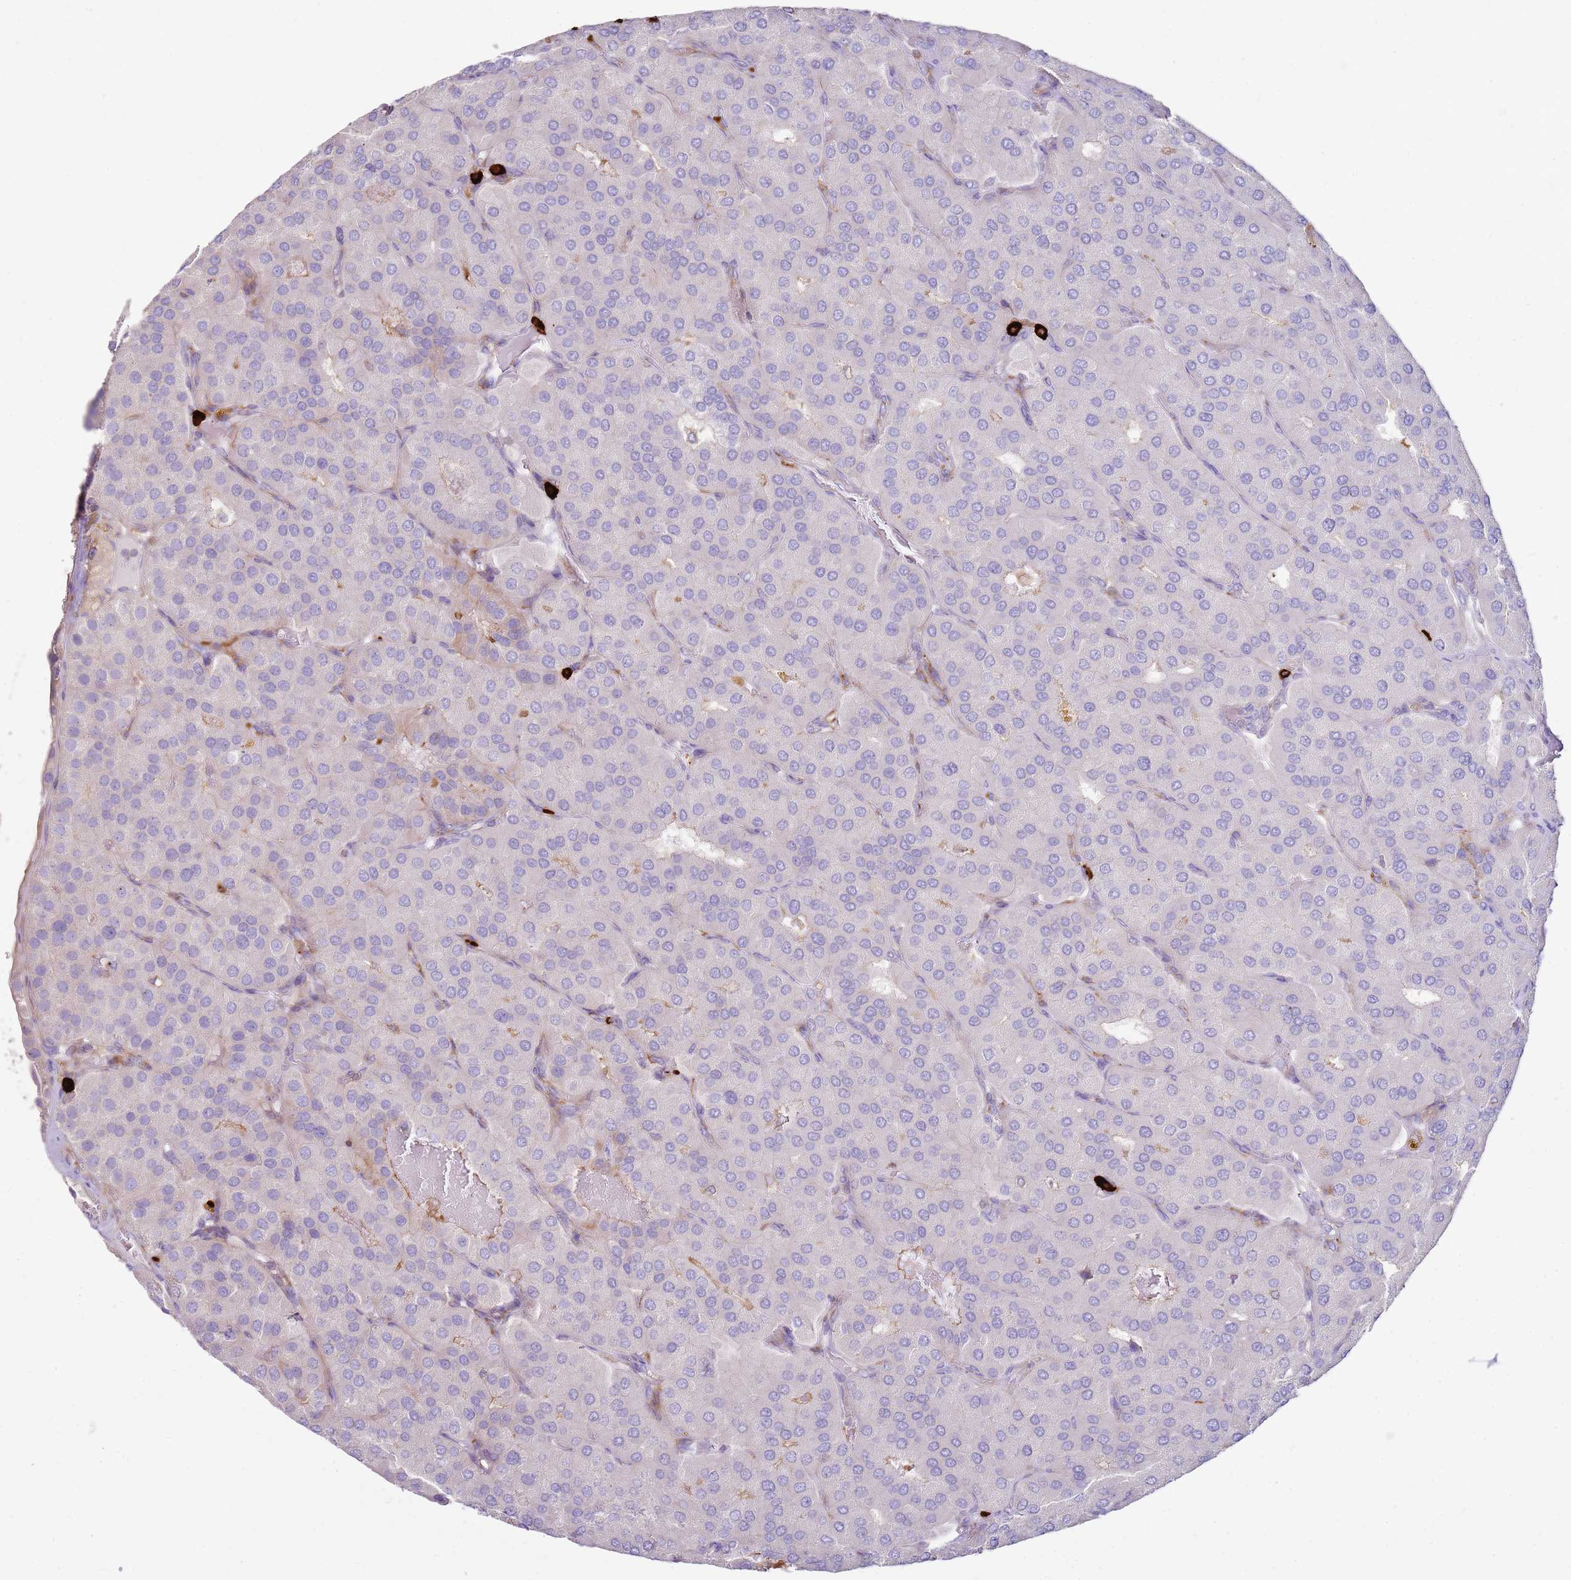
{"staining": {"intensity": "negative", "quantity": "none", "location": "none"}, "tissue": "parathyroid gland", "cell_type": "Glandular cells", "image_type": "normal", "snomed": [{"axis": "morphology", "description": "Normal tissue, NOS"}, {"axis": "morphology", "description": "Adenoma, NOS"}, {"axis": "topography", "description": "Parathyroid gland"}], "caption": "A high-resolution photomicrograph shows immunohistochemistry staining of benign parathyroid gland, which shows no significant positivity in glandular cells.", "gene": "FPR1", "patient": {"sex": "female", "age": 86}}